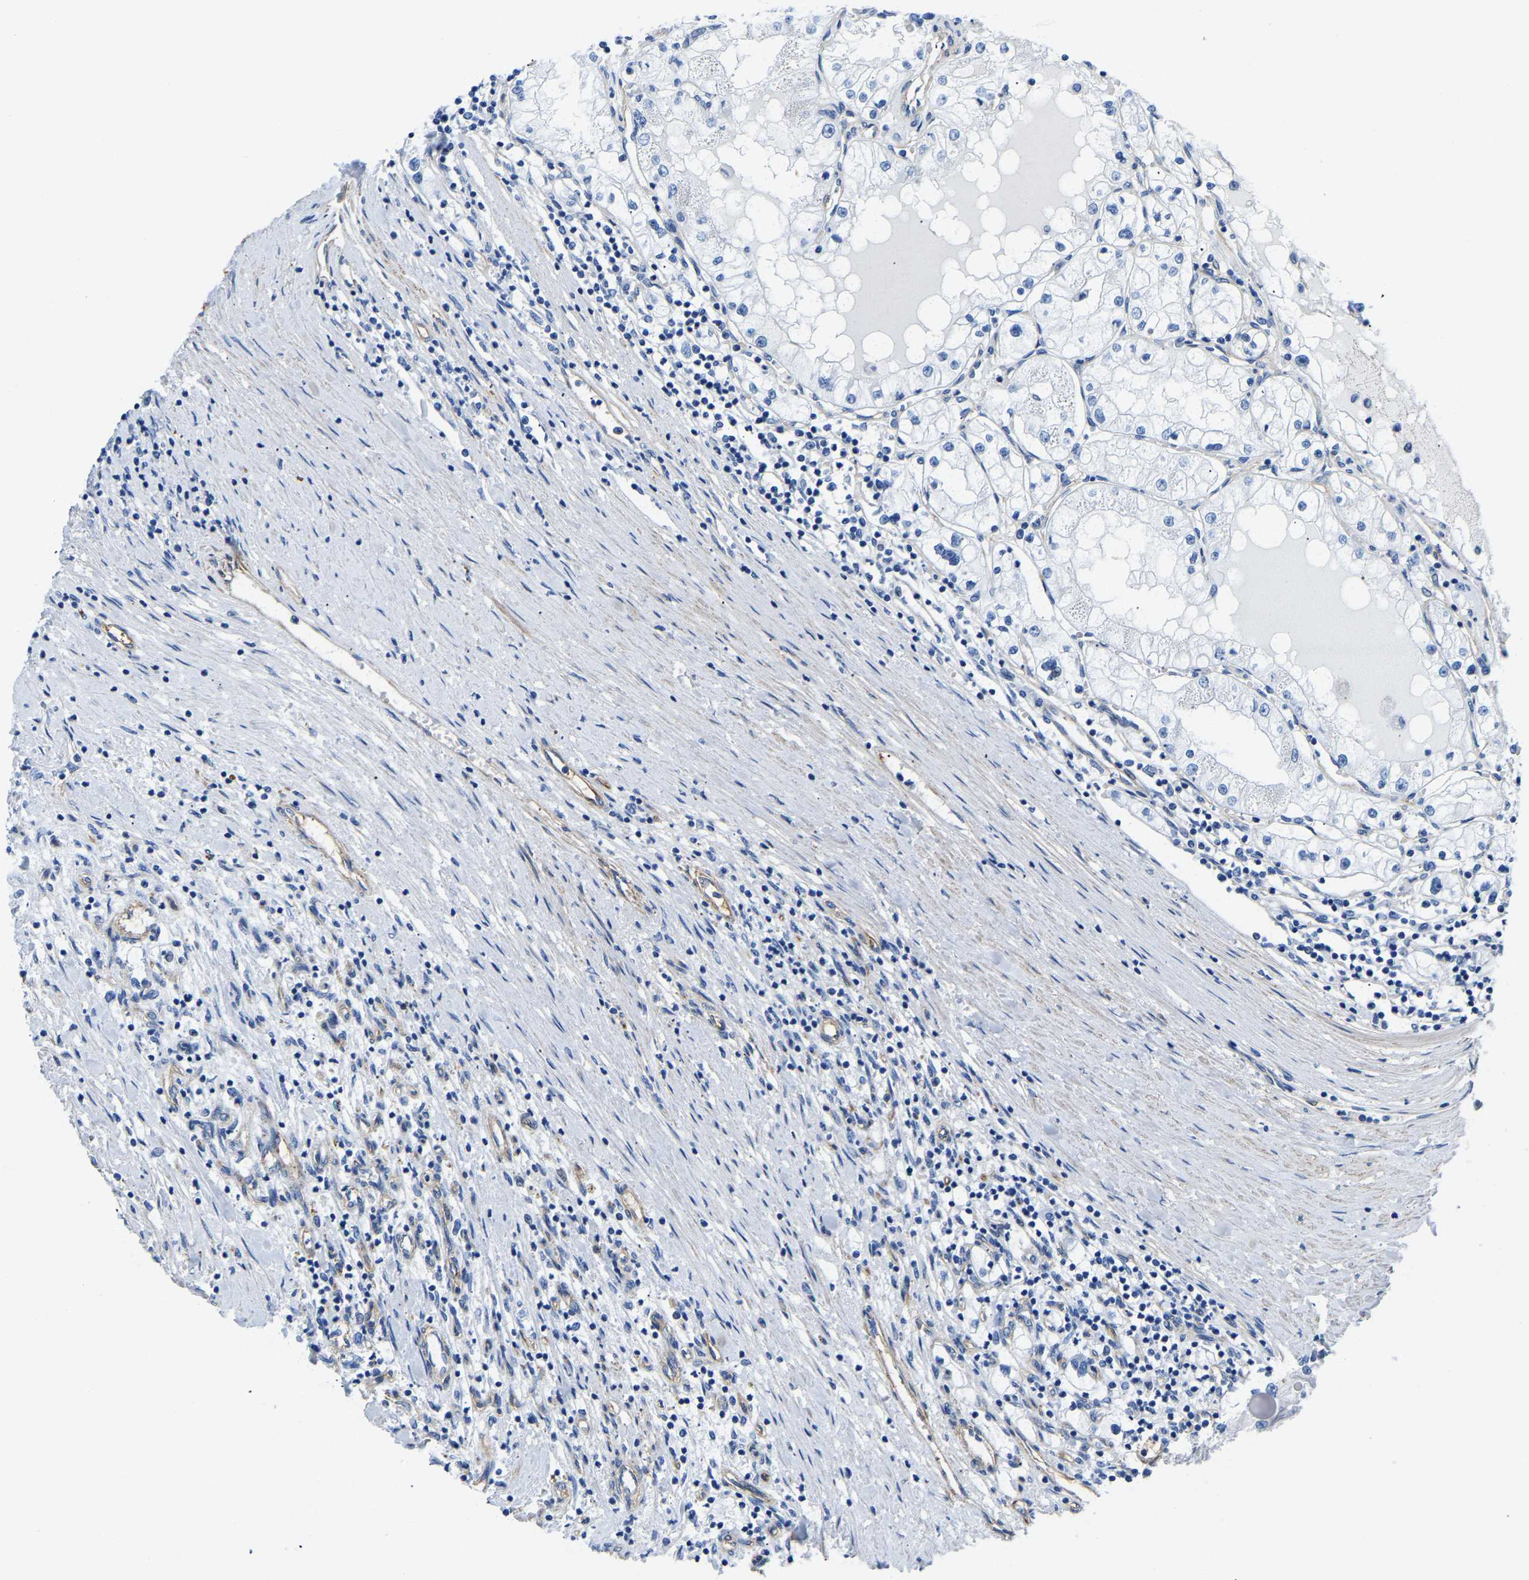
{"staining": {"intensity": "negative", "quantity": "none", "location": "none"}, "tissue": "renal cancer", "cell_type": "Tumor cells", "image_type": "cancer", "snomed": [{"axis": "morphology", "description": "Adenocarcinoma, NOS"}, {"axis": "topography", "description": "Kidney"}], "caption": "Tumor cells show no significant protein positivity in adenocarcinoma (renal). The staining is performed using DAB brown chromogen with nuclei counter-stained in using hematoxylin.", "gene": "UPK3A", "patient": {"sex": "male", "age": 68}}